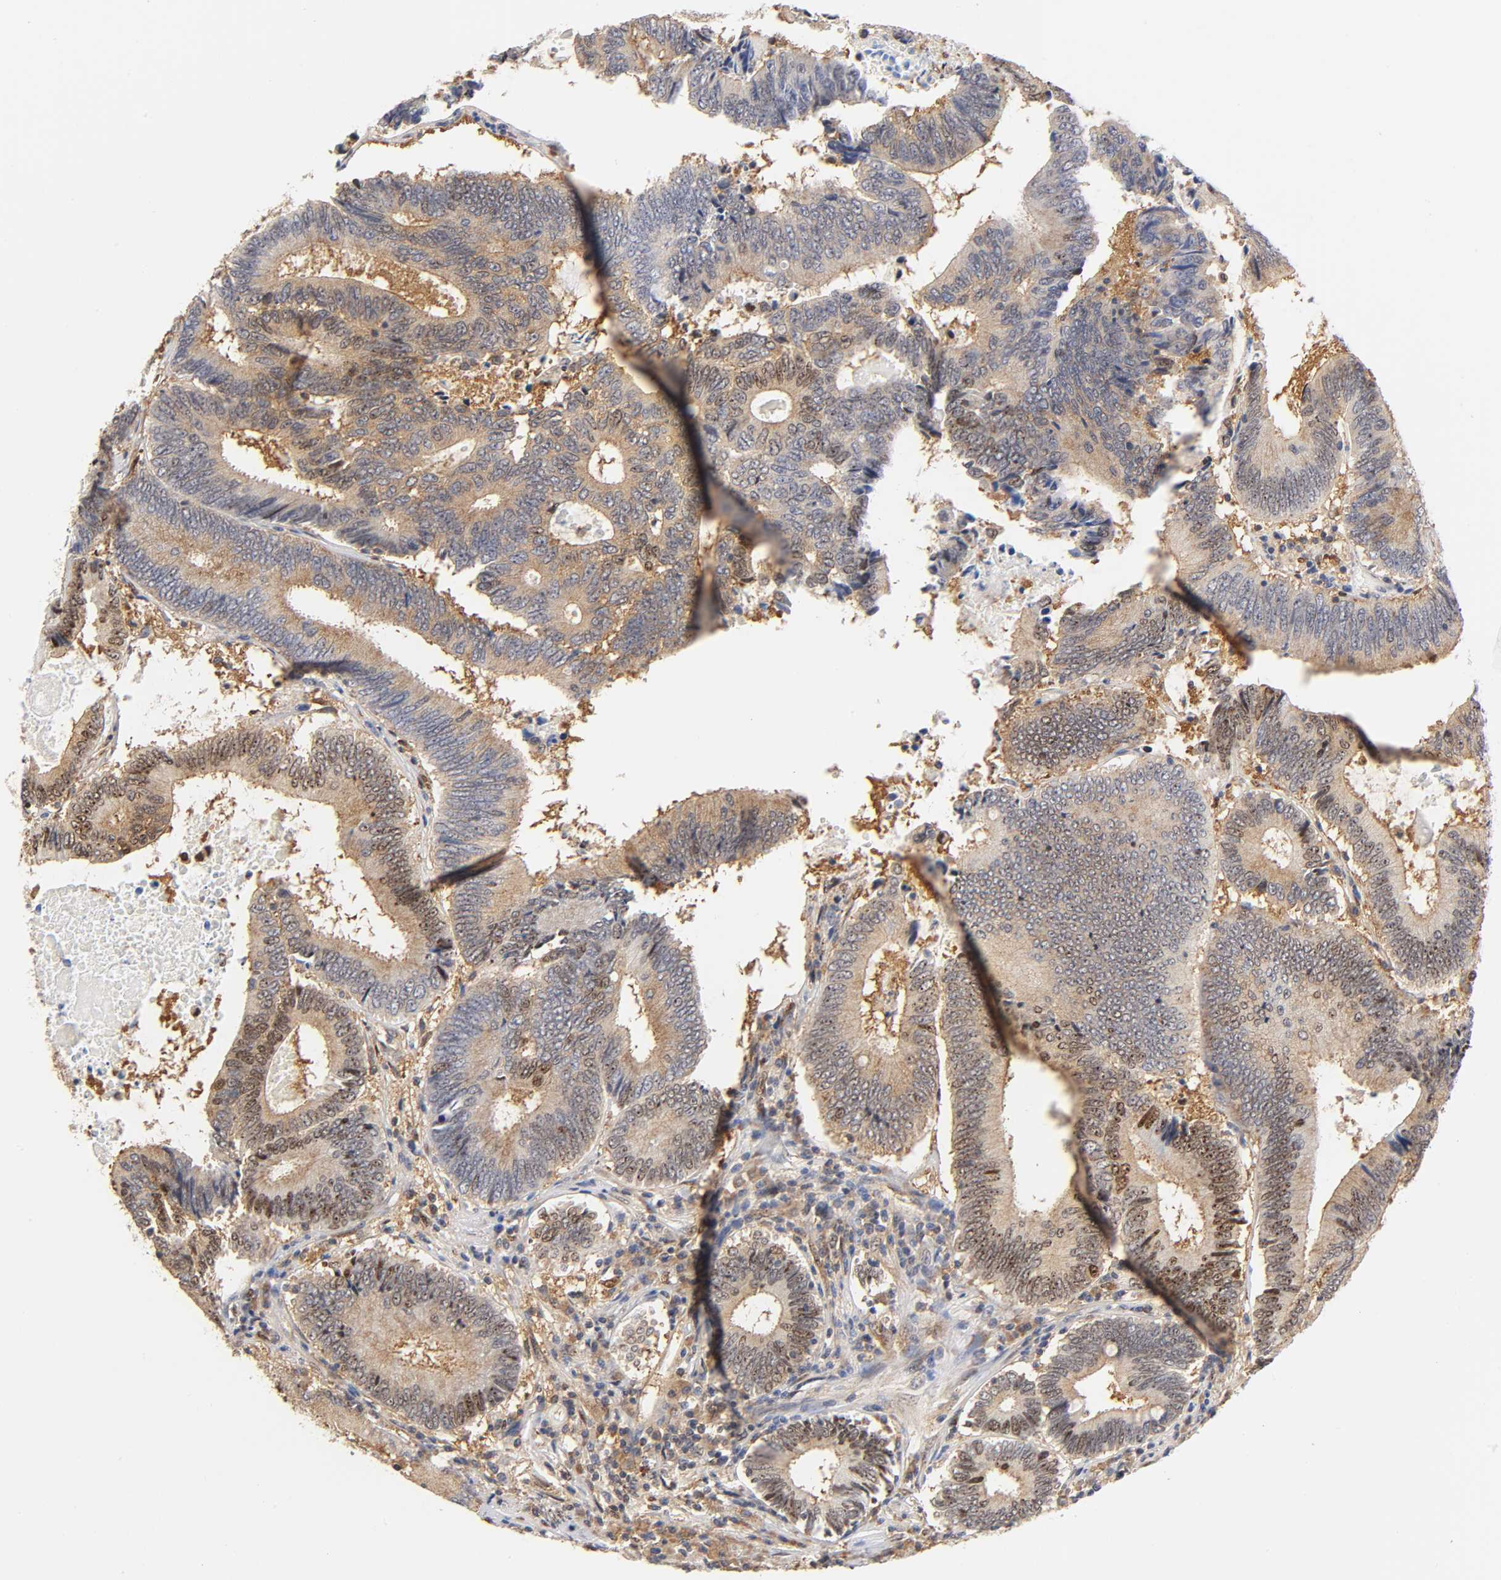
{"staining": {"intensity": "moderate", "quantity": ">75%", "location": "cytoplasmic/membranous"}, "tissue": "colorectal cancer", "cell_type": "Tumor cells", "image_type": "cancer", "snomed": [{"axis": "morphology", "description": "Adenocarcinoma, NOS"}, {"axis": "topography", "description": "Colon"}], "caption": "An immunohistochemistry histopathology image of tumor tissue is shown. Protein staining in brown highlights moderate cytoplasmic/membranous positivity in adenocarcinoma (colorectal) within tumor cells. (Stains: DAB in brown, nuclei in blue, Microscopy: brightfield microscopy at high magnification).", "gene": "PAFAH1B1", "patient": {"sex": "female", "age": 78}}